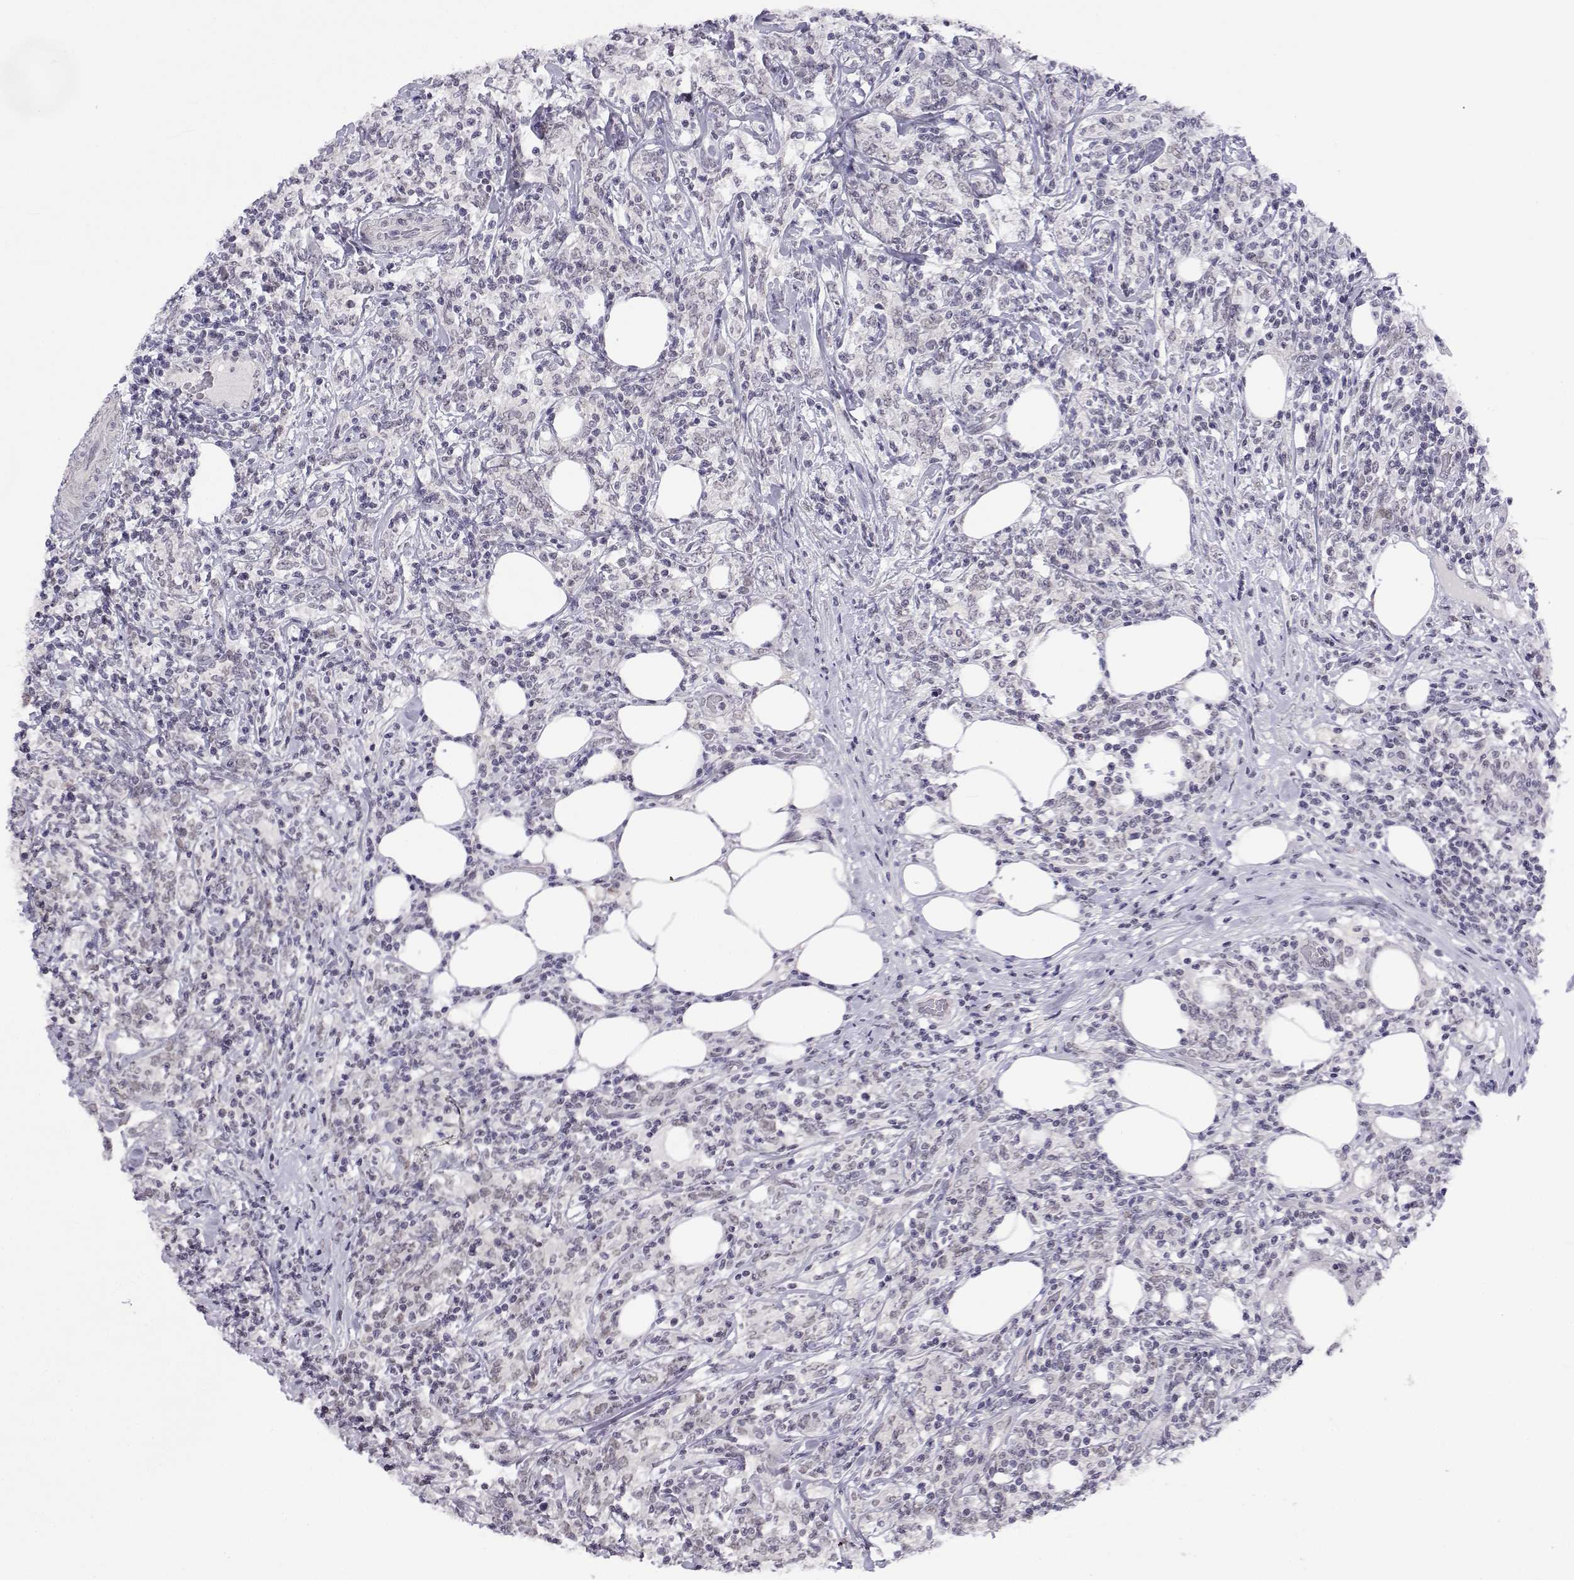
{"staining": {"intensity": "negative", "quantity": "none", "location": "none"}, "tissue": "lymphoma", "cell_type": "Tumor cells", "image_type": "cancer", "snomed": [{"axis": "morphology", "description": "Malignant lymphoma, non-Hodgkin's type, High grade"}, {"axis": "topography", "description": "Lymph node"}], "caption": "Image shows no significant protein staining in tumor cells of malignant lymphoma, non-Hodgkin's type (high-grade).", "gene": "MED26", "patient": {"sex": "female", "age": 84}}